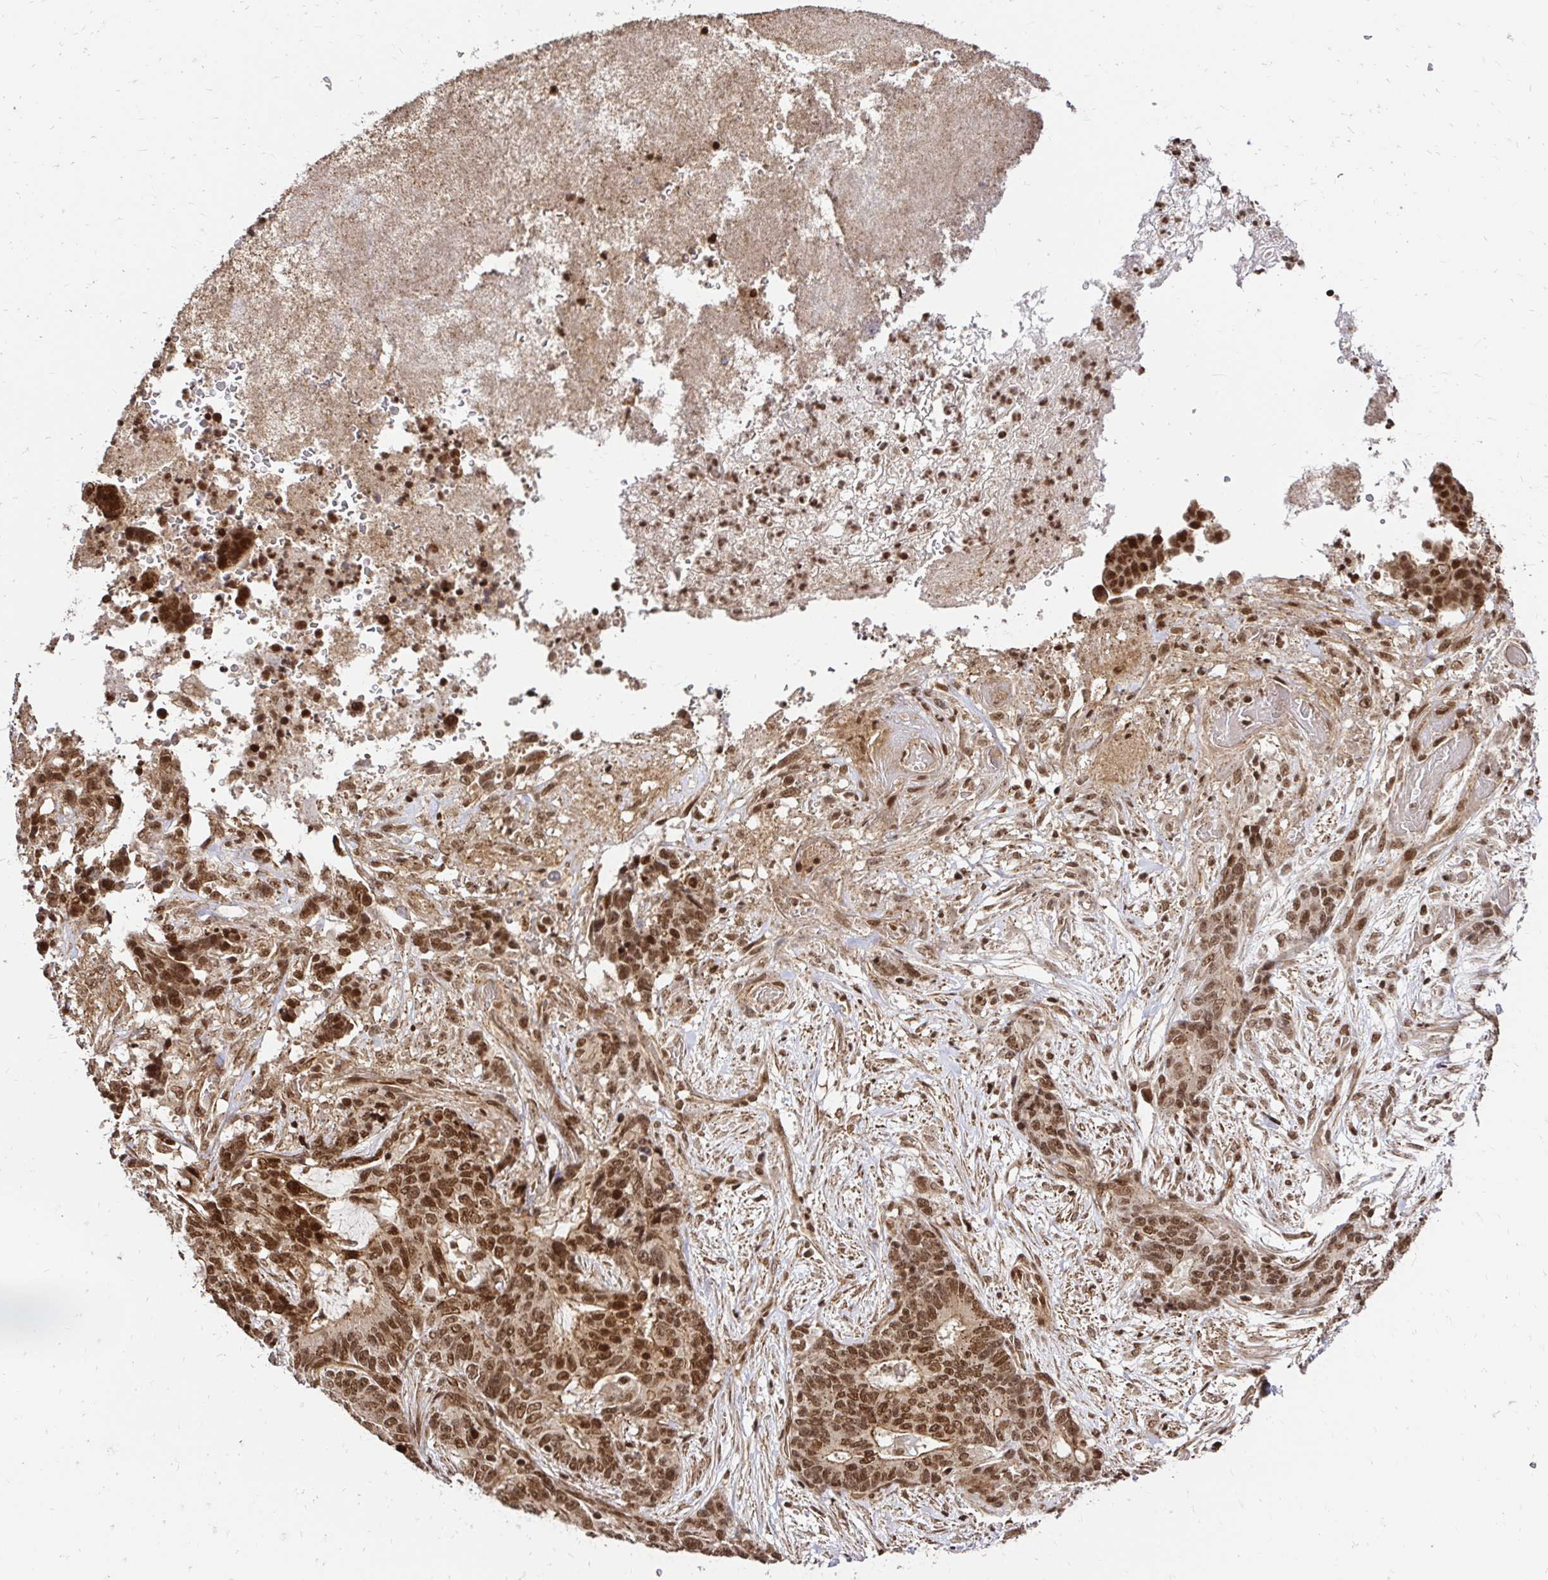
{"staining": {"intensity": "moderate", "quantity": ">75%", "location": "cytoplasmic/membranous,nuclear"}, "tissue": "stomach cancer", "cell_type": "Tumor cells", "image_type": "cancer", "snomed": [{"axis": "morphology", "description": "Normal tissue, NOS"}, {"axis": "morphology", "description": "Adenocarcinoma, NOS"}, {"axis": "topography", "description": "Stomach"}], "caption": "A histopathology image of adenocarcinoma (stomach) stained for a protein exhibits moderate cytoplasmic/membranous and nuclear brown staining in tumor cells.", "gene": "GLYR1", "patient": {"sex": "female", "age": 64}}